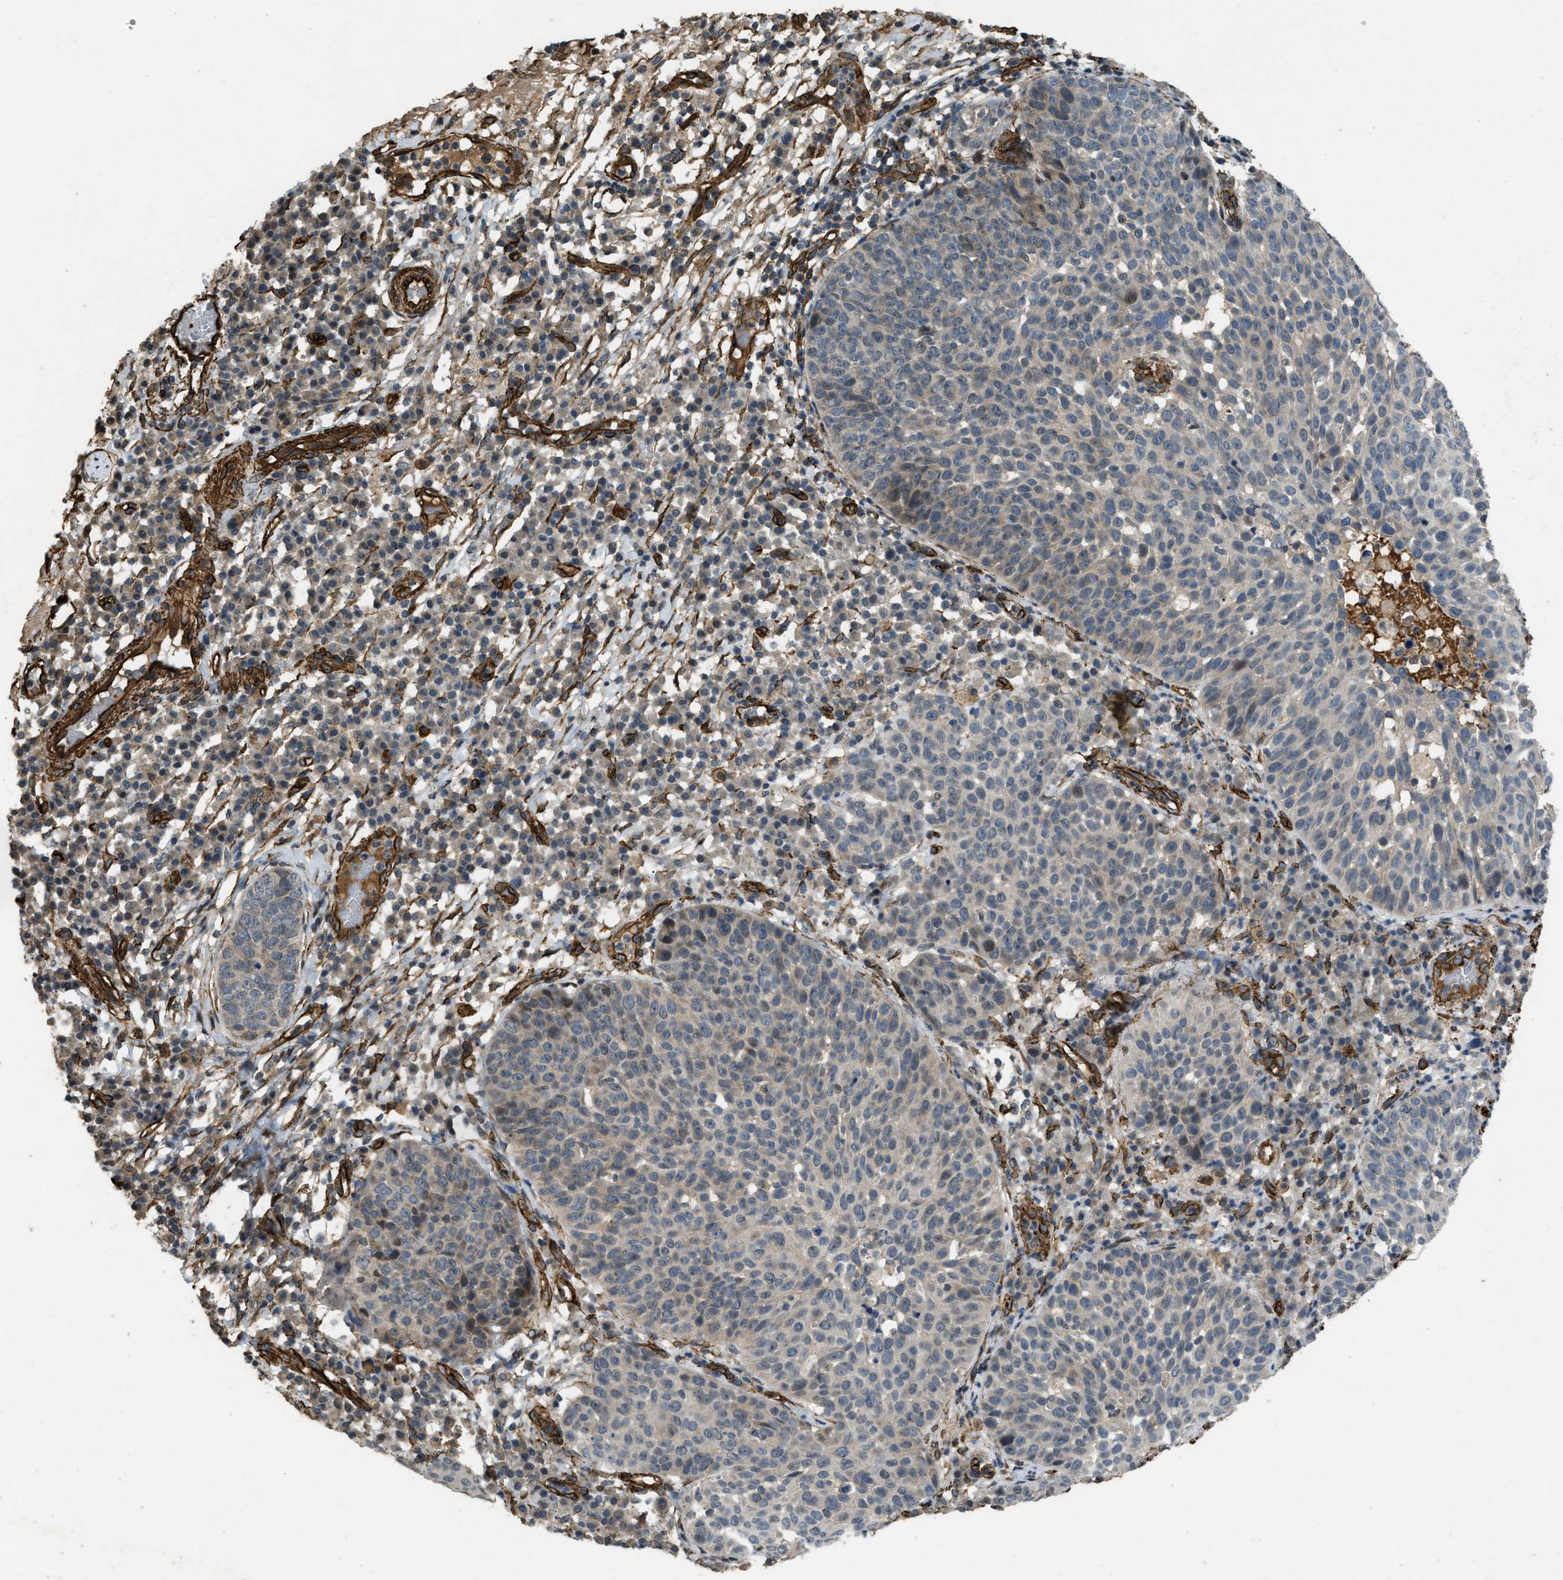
{"staining": {"intensity": "weak", "quantity": "<25%", "location": "cytoplasmic/membranous"}, "tissue": "skin cancer", "cell_type": "Tumor cells", "image_type": "cancer", "snomed": [{"axis": "morphology", "description": "Squamous cell carcinoma in situ, NOS"}, {"axis": "morphology", "description": "Squamous cell carcinoma, NOS"}, {"axis": "topography", "description": "Skin"}], "caption": "Skin cancer was stained to show a protein in brown. There is no significant positivity in tumor cells. (DAB (3,3'-diaminobenzidine) immunohistochemistry (IHC) with hematoxylin counter stain).", "gene": "NMB", "patient": {"sex": "male", "age": 93}}